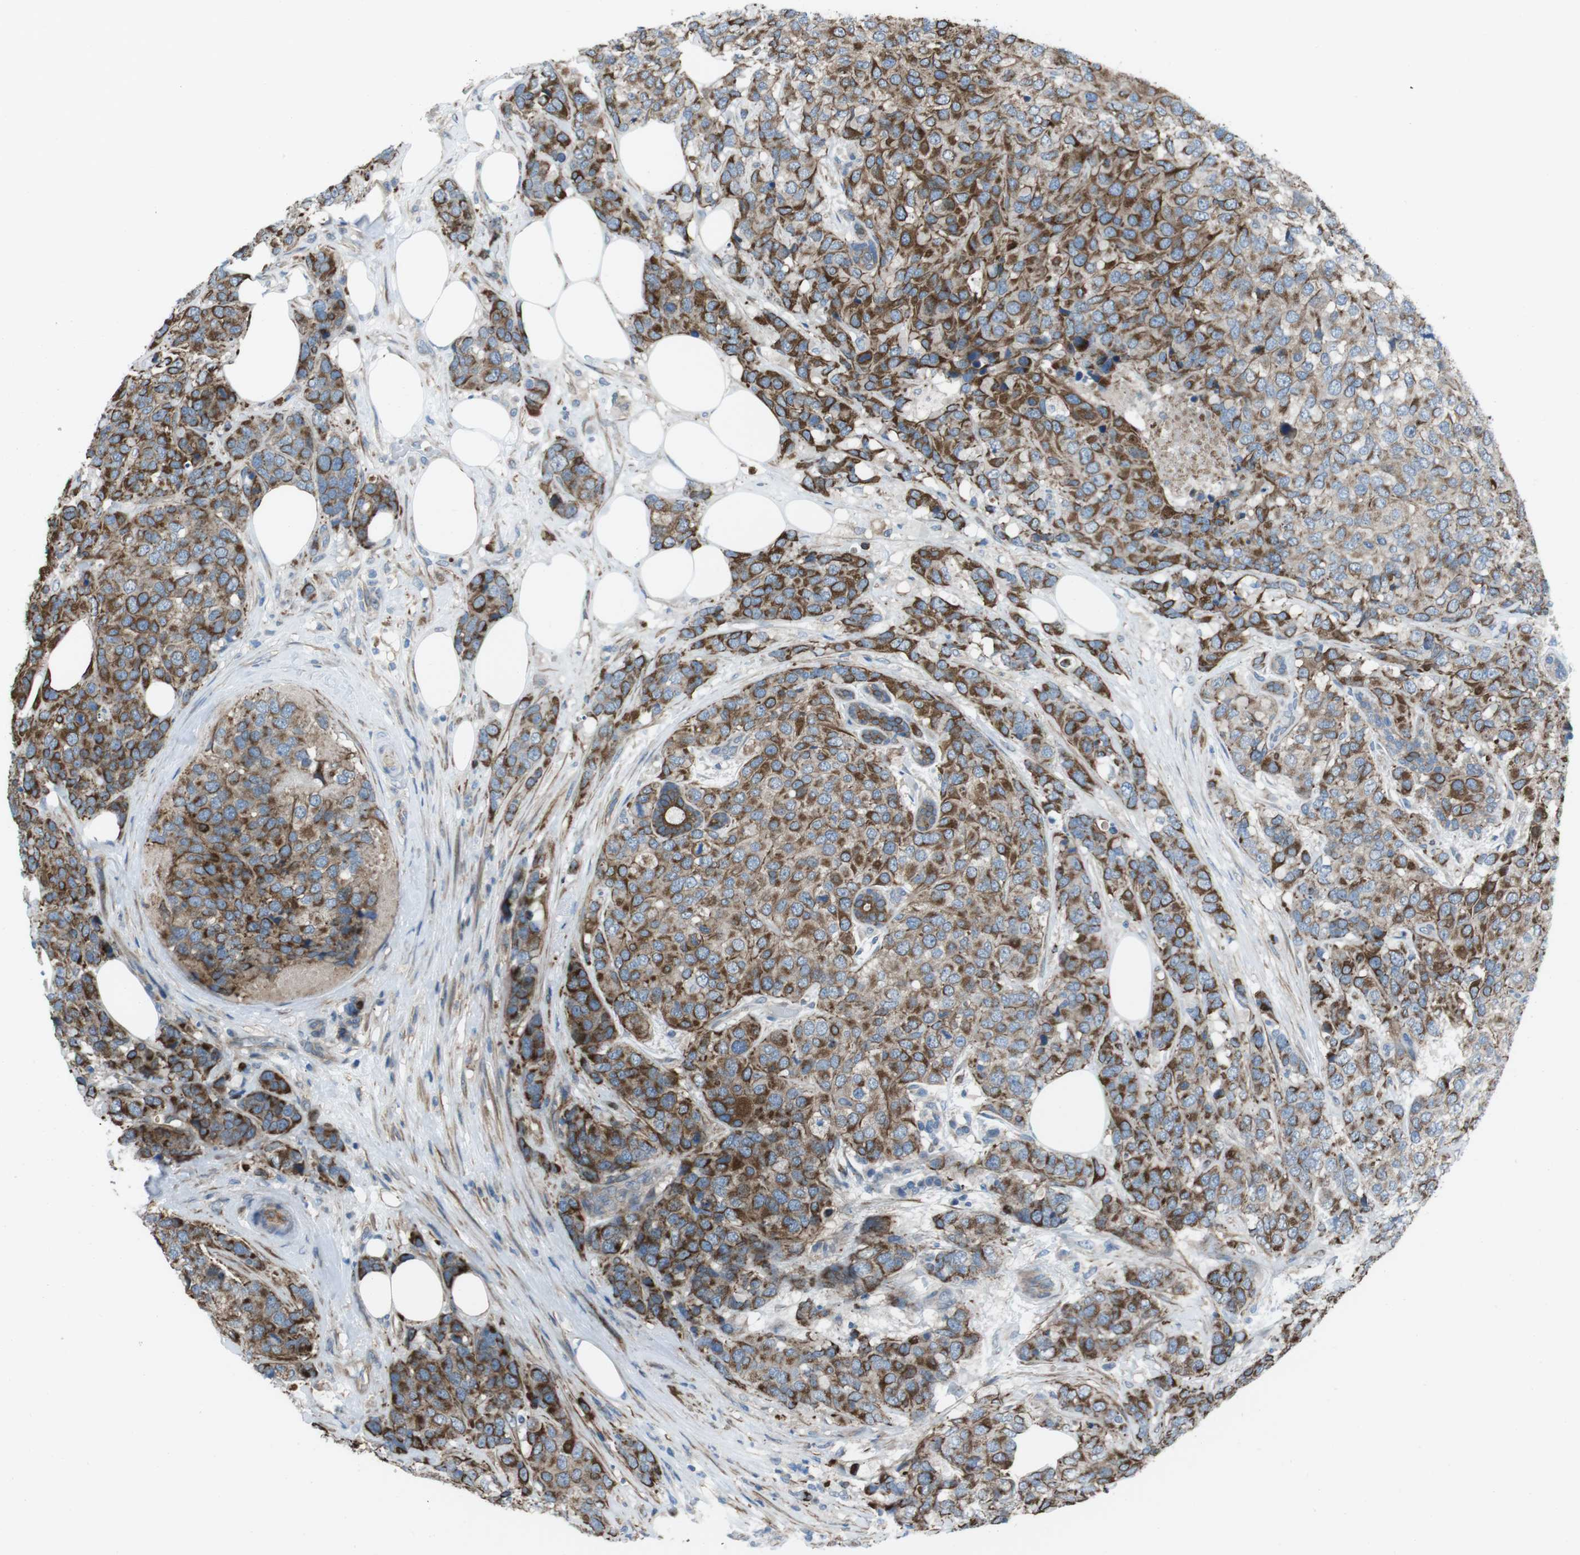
{"staining": {"intensity": "strong", "quantity": ">75%", "location": "cytoplasmic/membranous"}, "tissue": "breast cancer", "cell_type": "Tumor cells", "image_type": "cancer", "snomed": [{"axis": "morphology", "description": "Lobular carcinoma"}, {"axis": "topography", "description": "Breast"}], "caption": "Immunohistochemical staining of human breast lobular carcinoma displays high levels of strong cytoplasmic/membranous expression in about >75% of tumor cells. (IHC, brightfield microscopy, high magnification).", "gene": "FAM174B", "patient": {"sex": "female", "age": 59}}